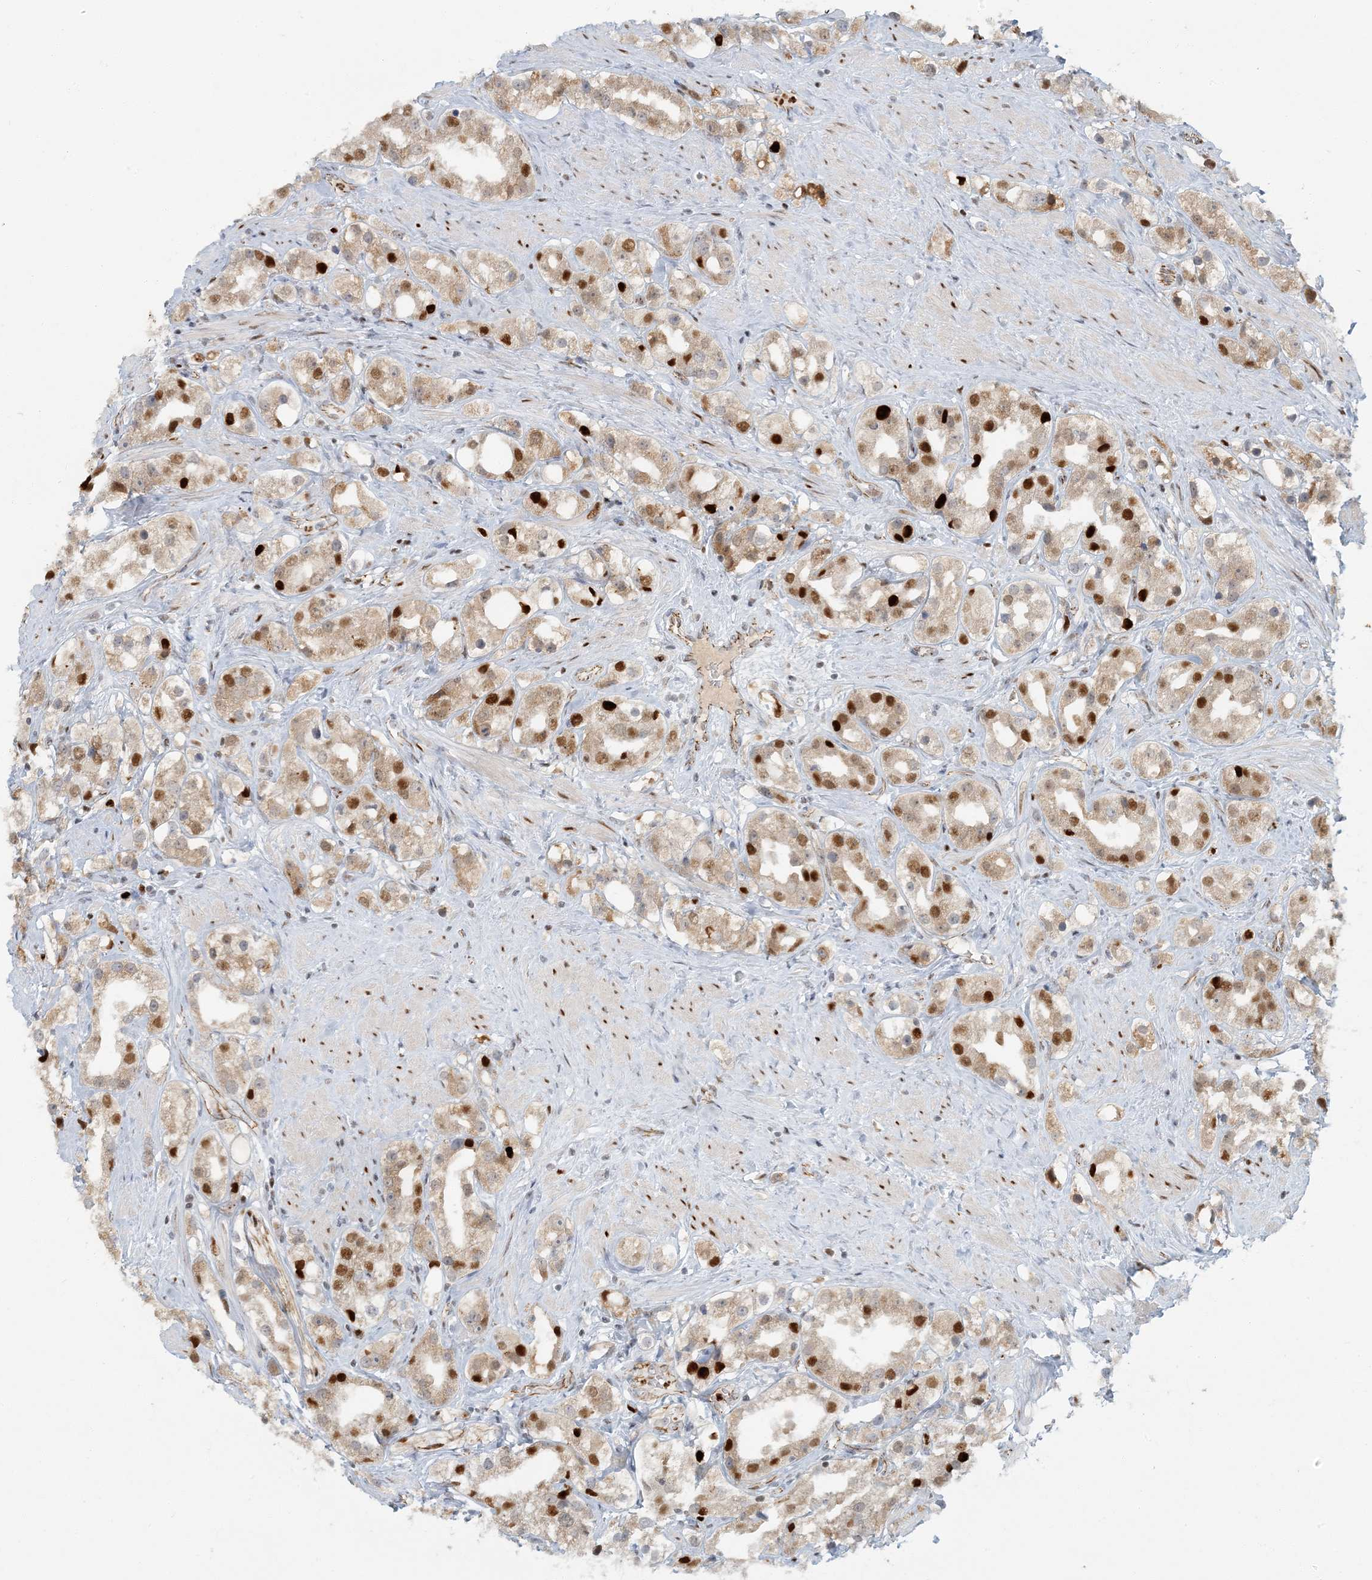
{"staining": {"intensity": "strong", "quantity": "25%-75%", "location": "nuclear"}, "tissue": "prostate cancer", "cell_type": "Tumor cells", "image_type": "cancer", "snomed": [{"axis": "morphology", "description": "Adenocarcinoma, NOS"}, {"axis": "topography", "description": "Prostate"}], "caption": "DAB immunohistochemical staining of human prostate cancer reveals strong nuclear protein expression in approximately 25%-75% of tumor cells. (DAB (3,3'-diaminobenzidine) = brown stain, brightfield microscopy at high magnification).", "gene": "AK9", "patient": {"sex": "male", "age": 79}}